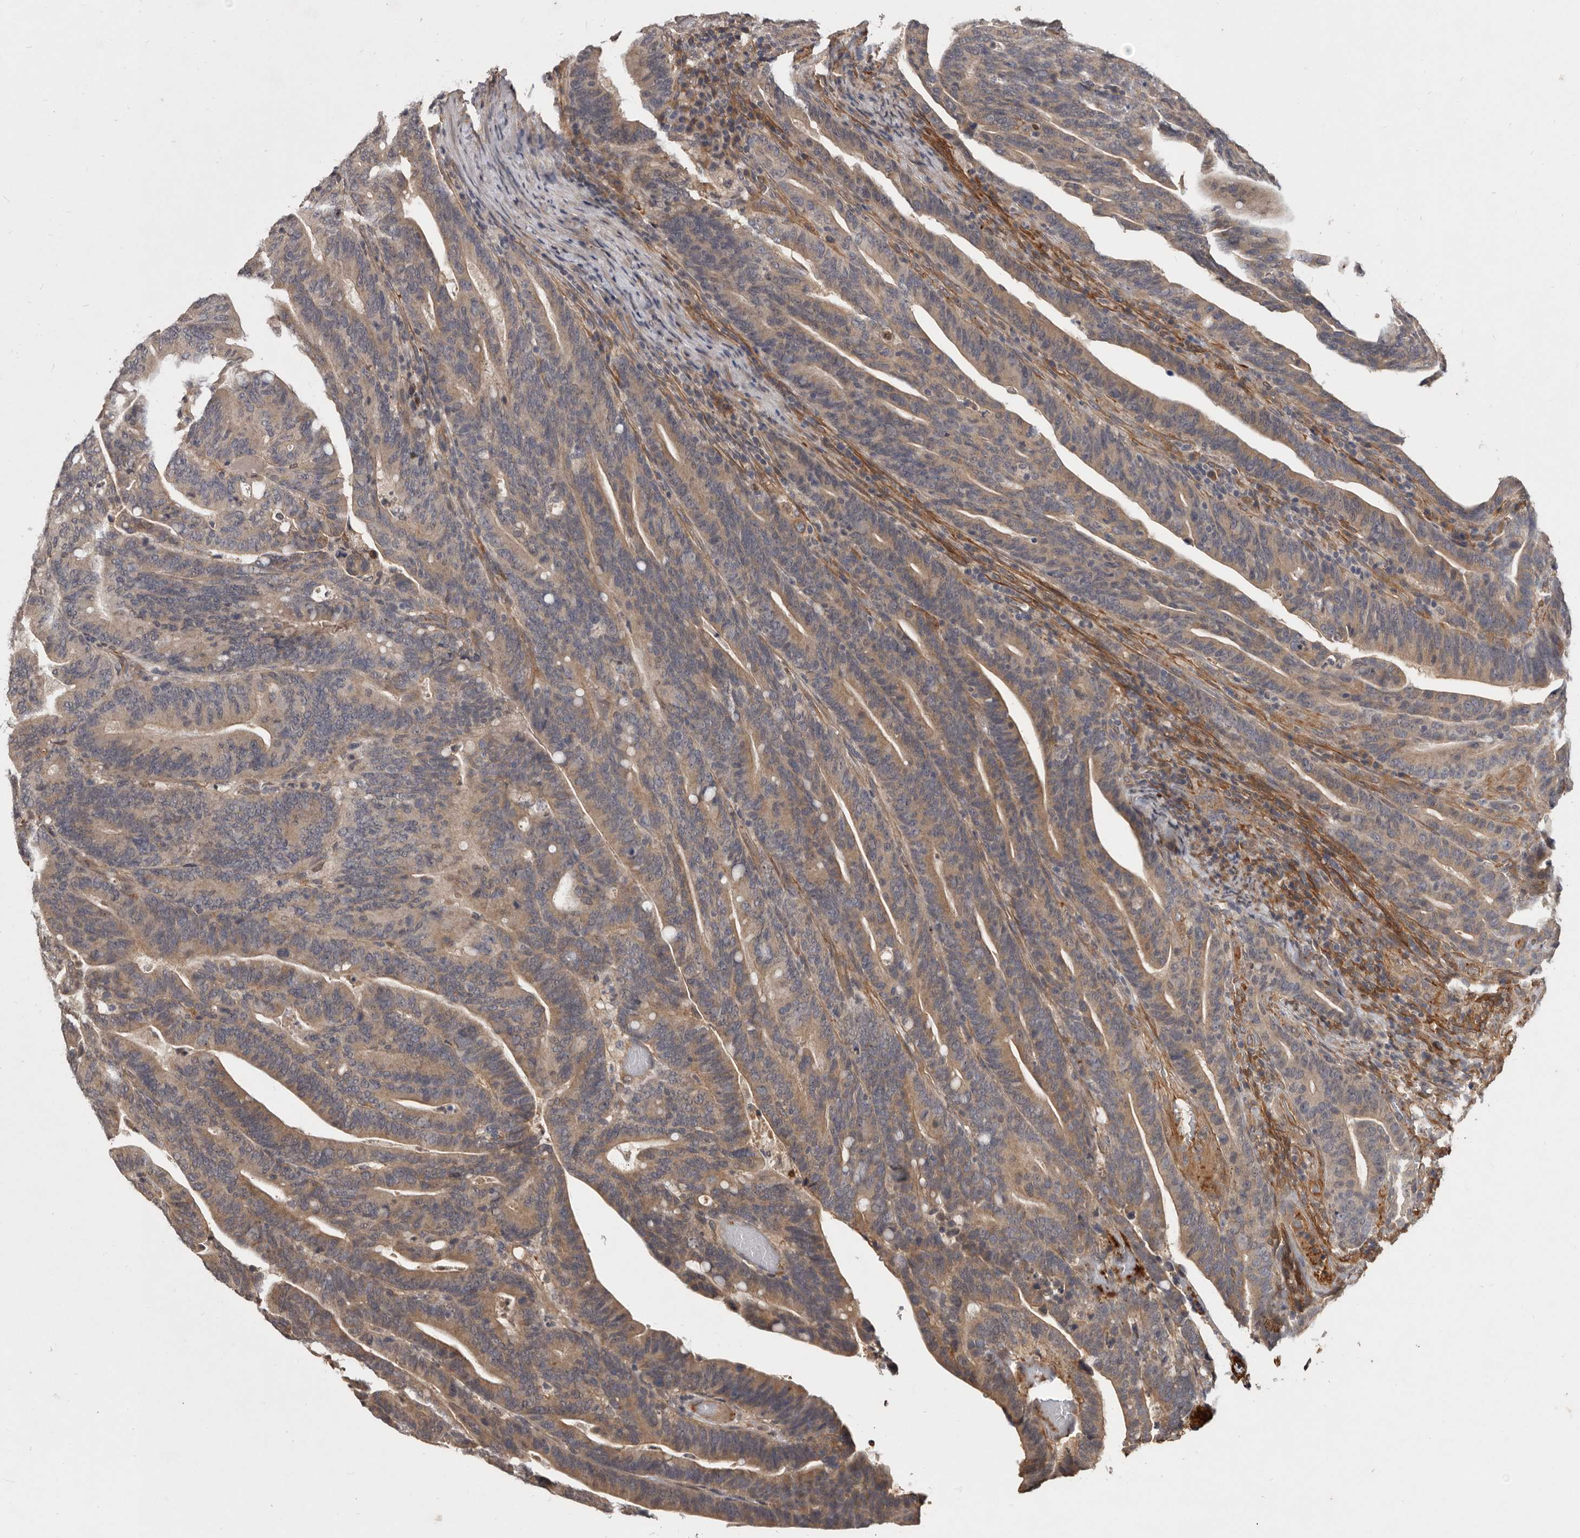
{"staining": {"intensity": "moderate", "quantity": "25%-75%", "location": "cytoplasmic/membranous"}, "tissue": "colorectal cancer", "cell_type": "Tumor cells", "image_type": "cancer", "snomed": [{"axis": "morphology", "description": "Adenocarcinoma, NOS"}, {"axis": "topography", "description": "Colon"}], "caption": "The micrograph shows staining of colorectal cancer (adenocarcinoma), revealing moderate cytoplasmic/membranous protein expression (brown color) within tumor cells.", "gene": "DNAJC28", "patient": {"sex": "female", "age": 66}}